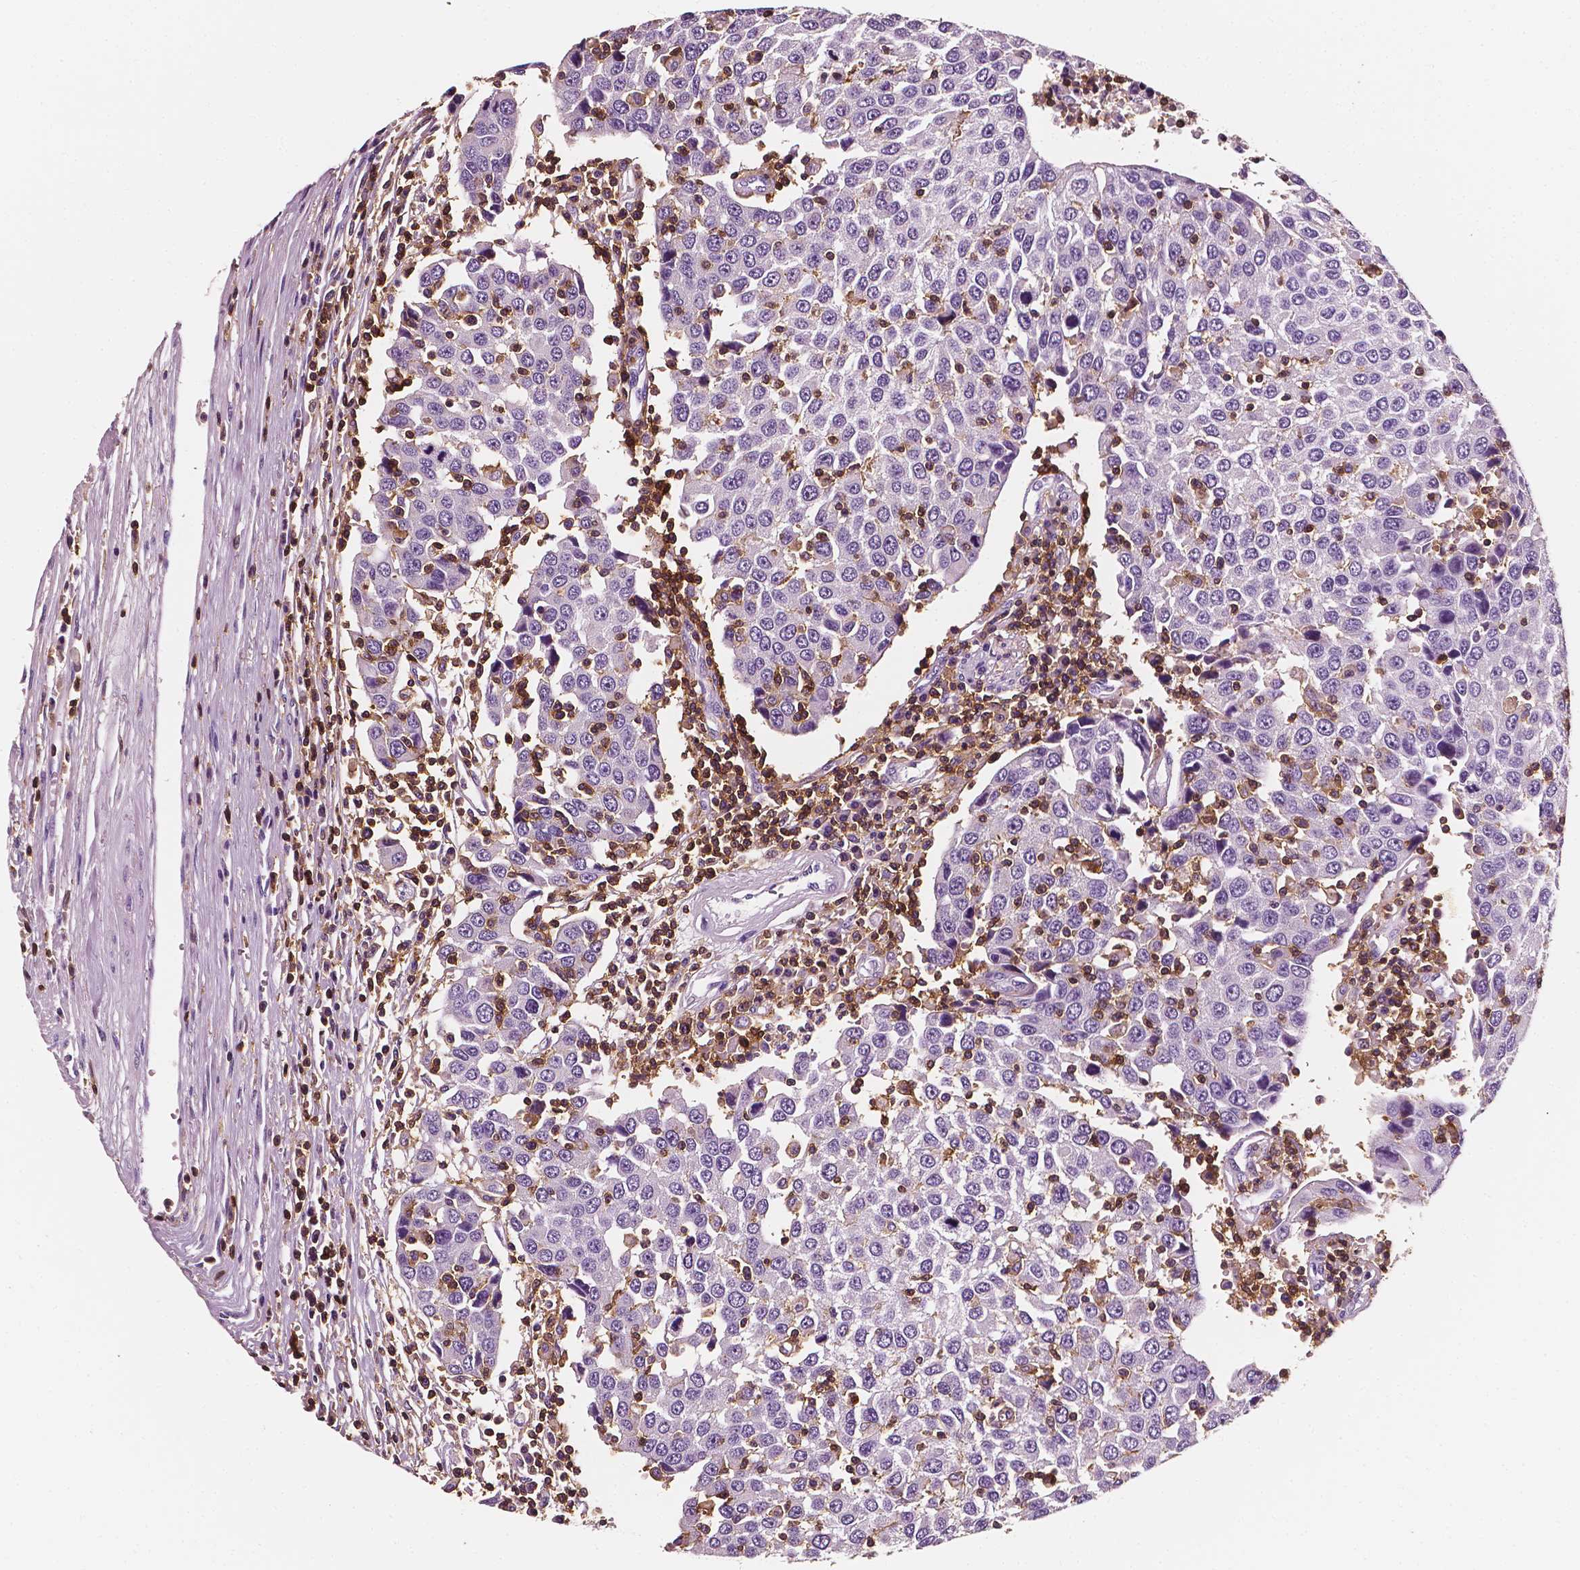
{"staining": {"intensity": "negative", "quantity": "none", "location": "none"}, "tissue": "urothelial cancer", "cell_type": "Tumor cells", "image_type": "cancer", "snomed": [{"axis": "morphology", "description": "Urothelial carcinoma, High grade"}, {"axis": "topography", "description": "Urinary bladder"}], "caption": "The IHC histopathology image has no significant staining in tumor cells of urothelial cancer tissue.", "gene": "PTPRC", "patient": {"sex": "female", "age": 85}}